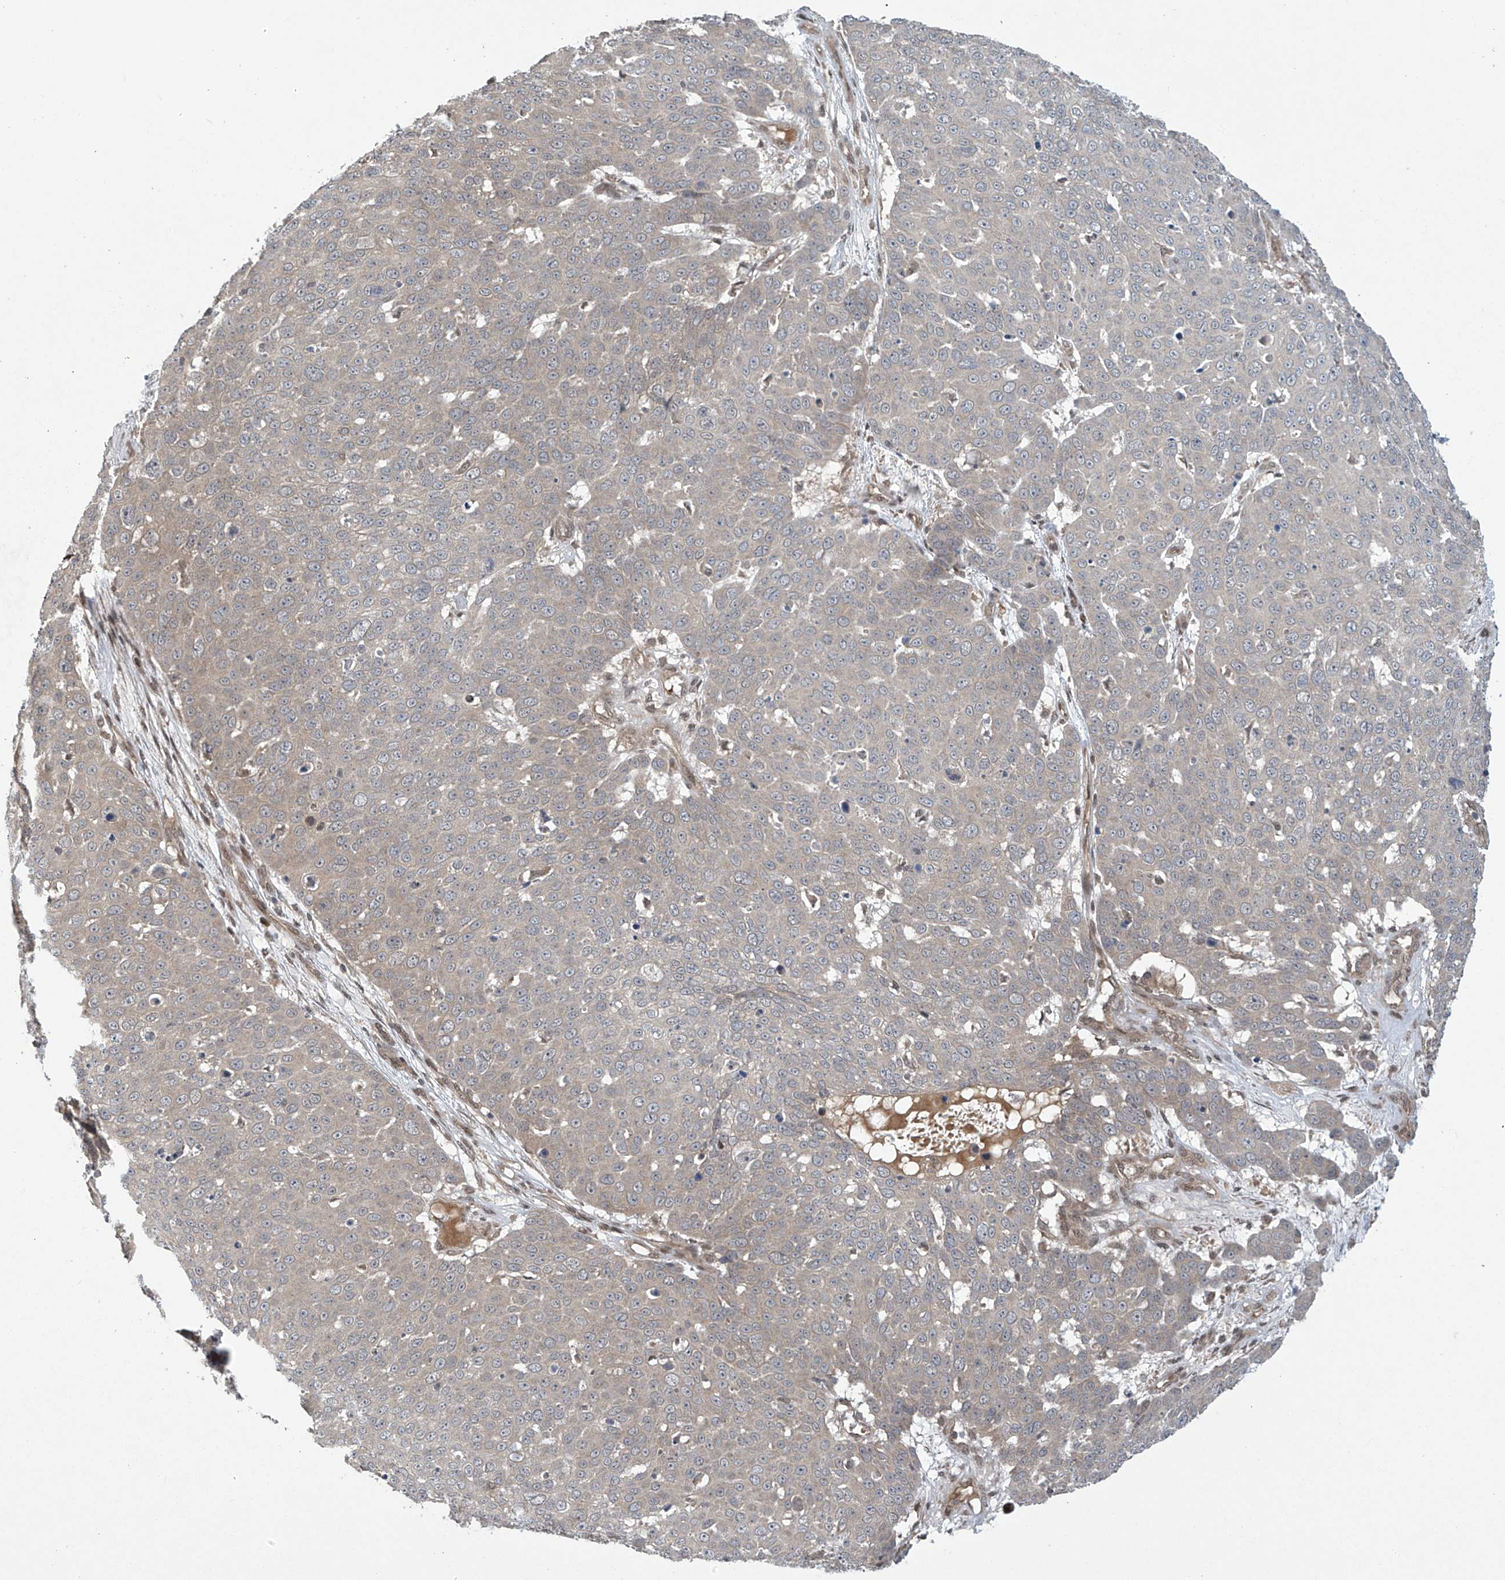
{"staining": {"intensity": "weak", "quantity": "<25%", "location": "cytoplasmic/membranous"}, "tissue": "skin cancer", "cell_type": "Tumor cells", "image_type": "cancer", "snomed": [{"axis": "morphology", "description": "Squamous cell carcinoma, NOS"}, {"axis": "topography", "description": "Skin"}], "caption": "The image shows no significant staining in tumor cells of skin cancer.", "gene": "ABHD13", "patient": {"sex": "male", "age": 71}}